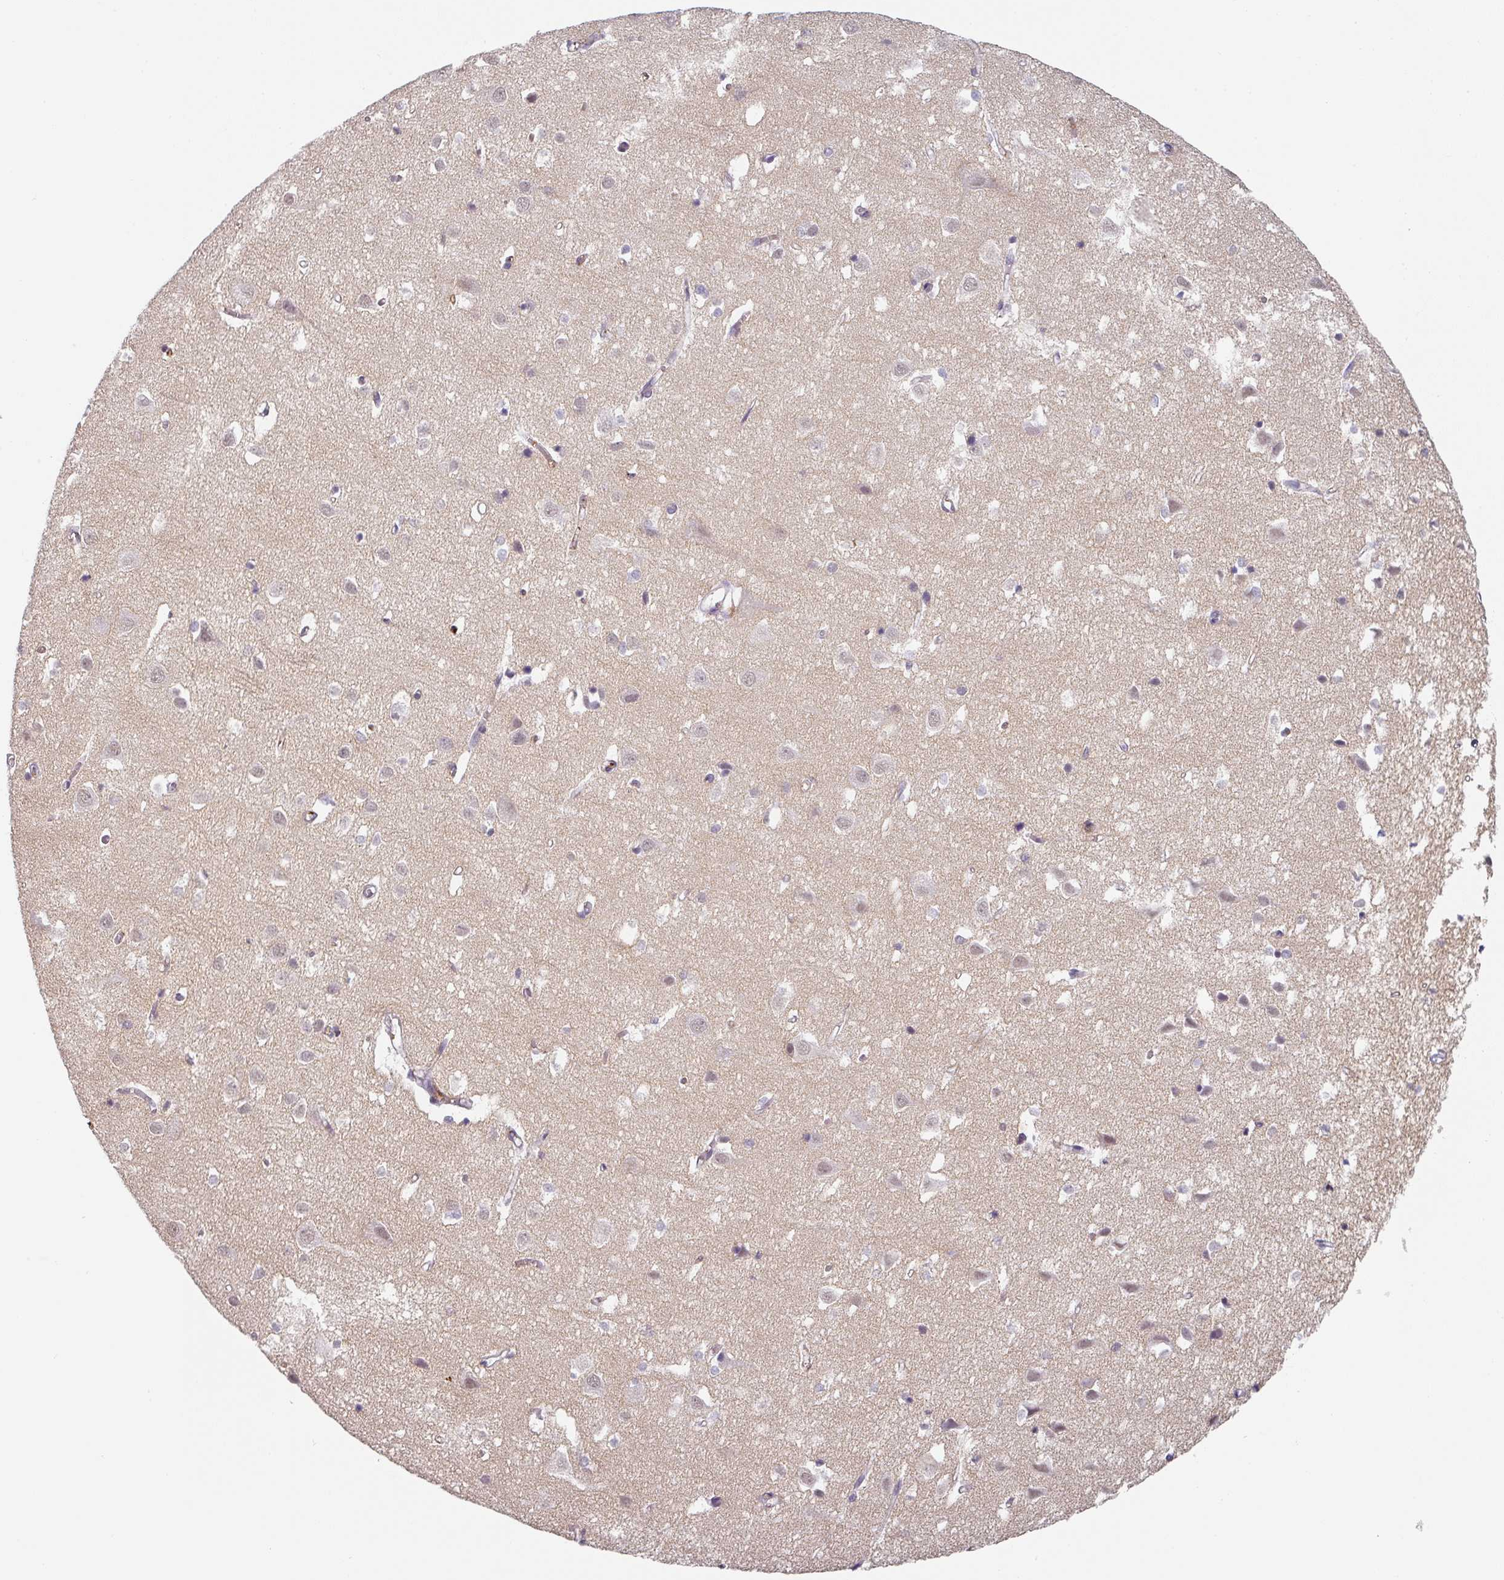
{"staining": {"intensity": "negative", "quantity": "none", "location": "none"}, "tissue": "cerebral cortex", "cell_type": "Endothelial cells", "image_type": "normal", "snomed": [{"axis": "morphology", "description": "Normal tissue, NOS"}, {"axis": "topography", "description": "Cerebral cortex"}], "caption": "High power microscopy micrograph of an IHC photomicrograph of benign cerebral cortex, revealing no significant expression in endothelial cells.", "gene": "C1QB", "patient": {"sex": "male", "age": 70}}